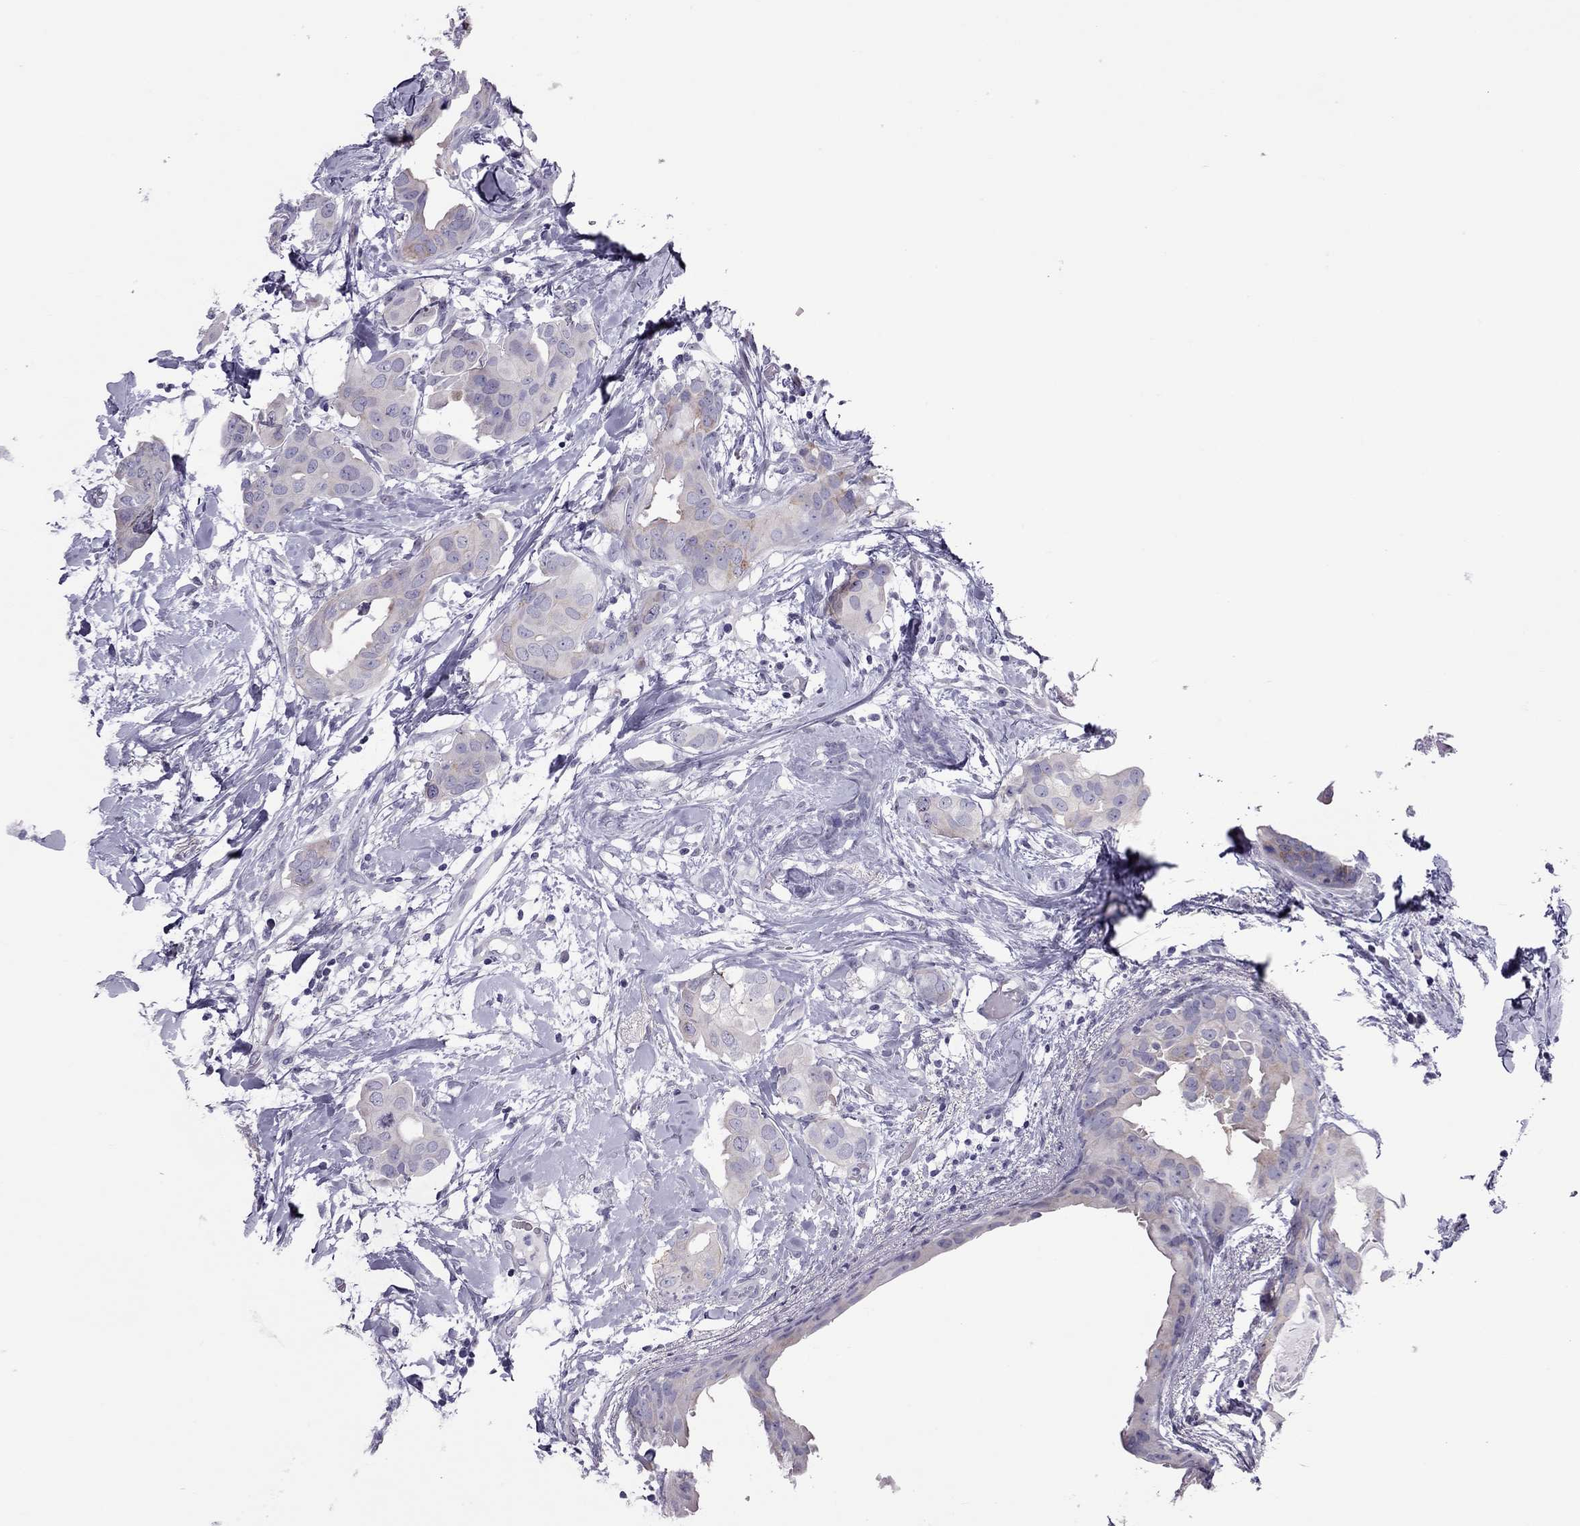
{"staining": {"intensity": "weak", "quantity": "<25%", "location": "cytoplasmic/membranous"}, "tissue": "breast cancer", "cell_type": "Tumor cells", "image_type": "cancer", "snomed": [{"axis": "morphology", "description": "Normal tissue, NOS"}, {"axis": "morphology", "description": "Duct carcinoma"}, {"axis": "topography", "description": "Breast"}], "caption": "There is no significant positivity in tumor cells of breast invasive ductal carcinoma.", "gene": "TEX14", "patient": {"sex": "female", "age": 40}}